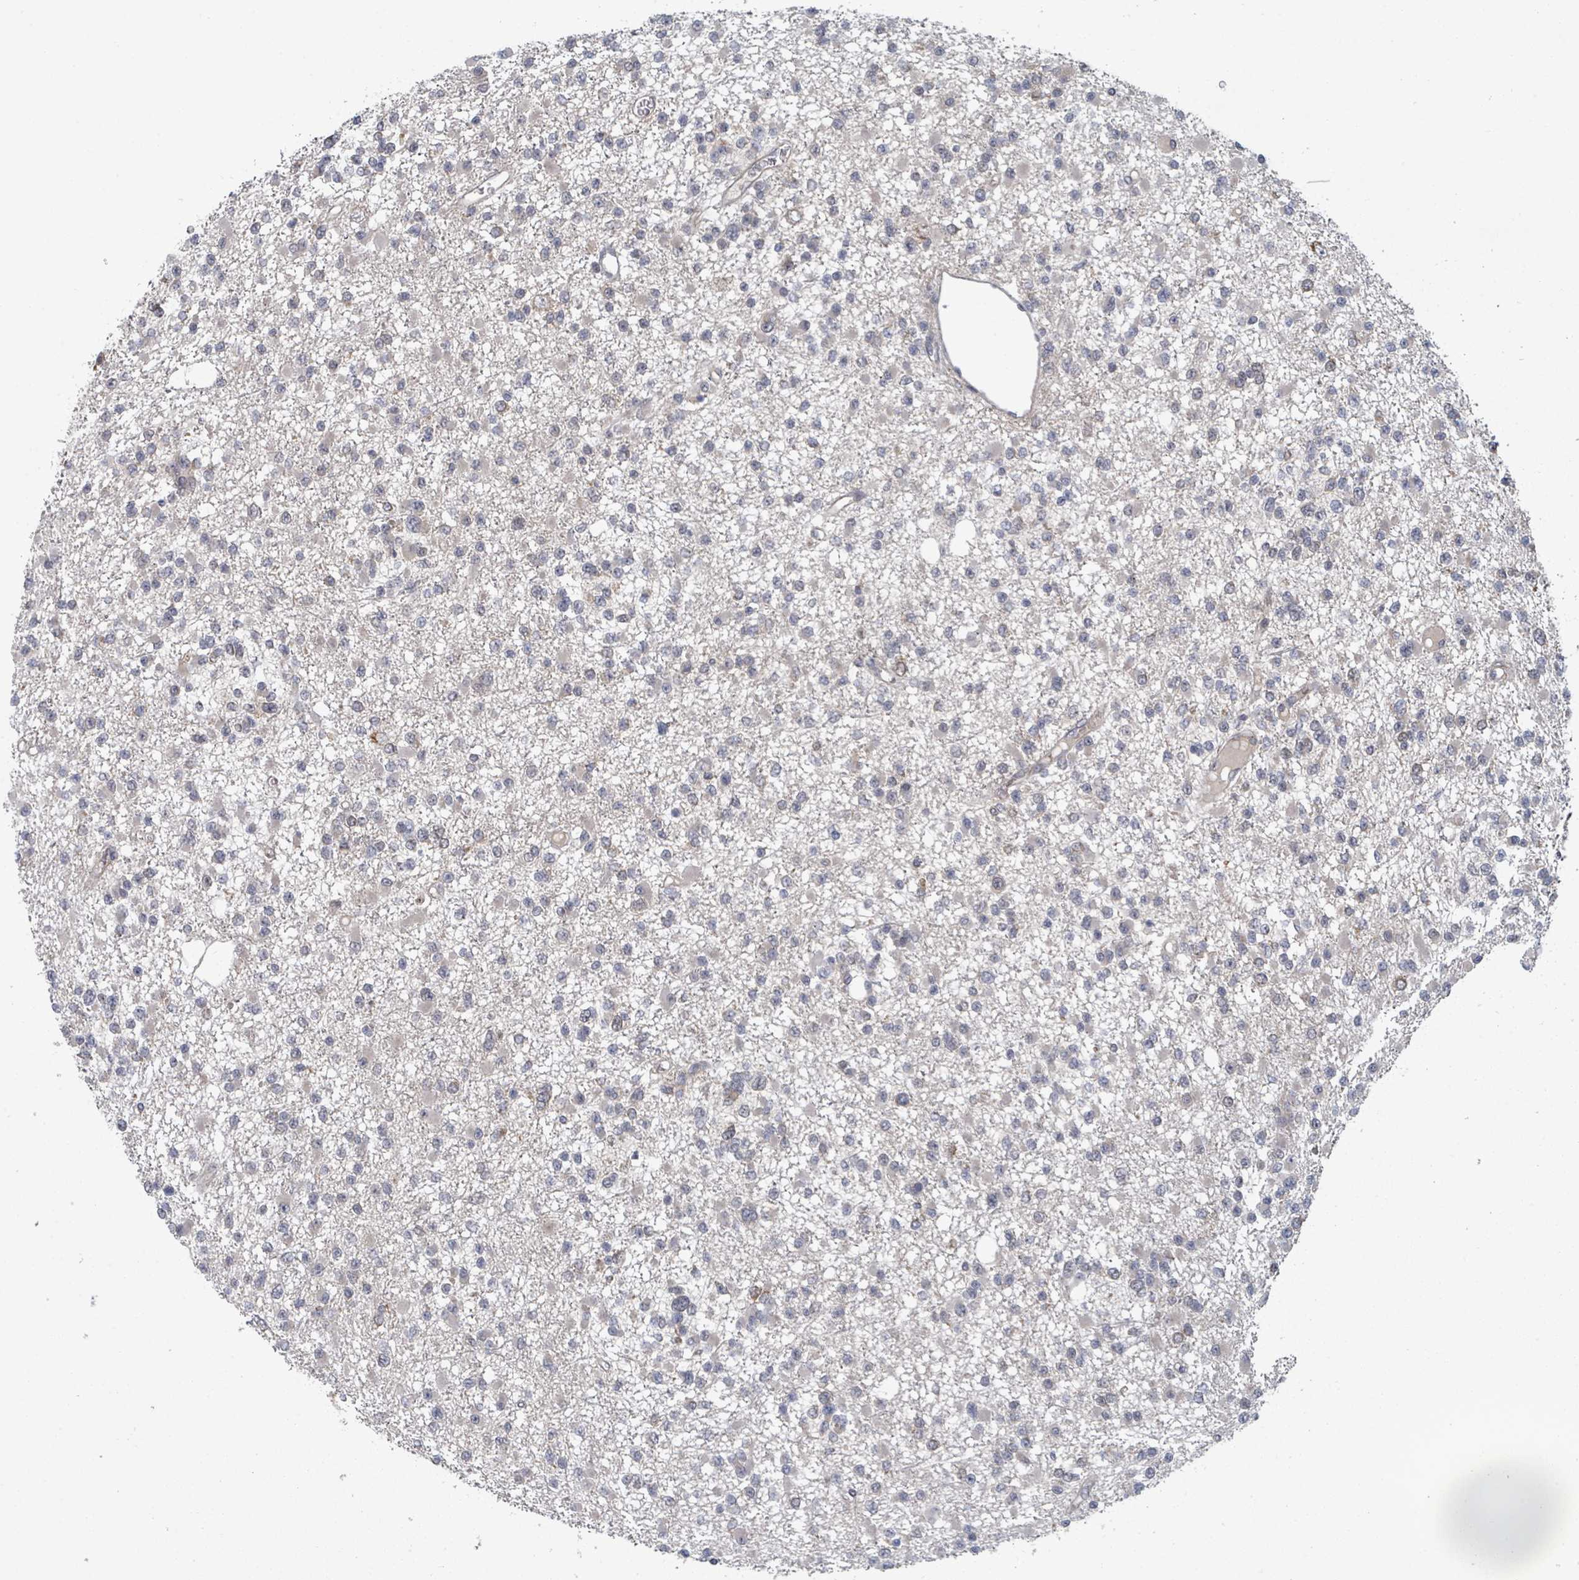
{"staining": {"intensity": "negative", "quantity": "none", "location": "none"}, "tissue": "glioma", "cell_type": "Tumor cells", "image_type": "cancer", "snomed": [{"axis": "morphology", "description": "Glioma, malignant, Low grade"}, {"axis": "topography", "description": "Brain"}], "caption": "IHC of glioma demonstrates no staining in tumor cells.", "gene": "SHROOM2", "patient": {"sex": "female", "age": 22}}